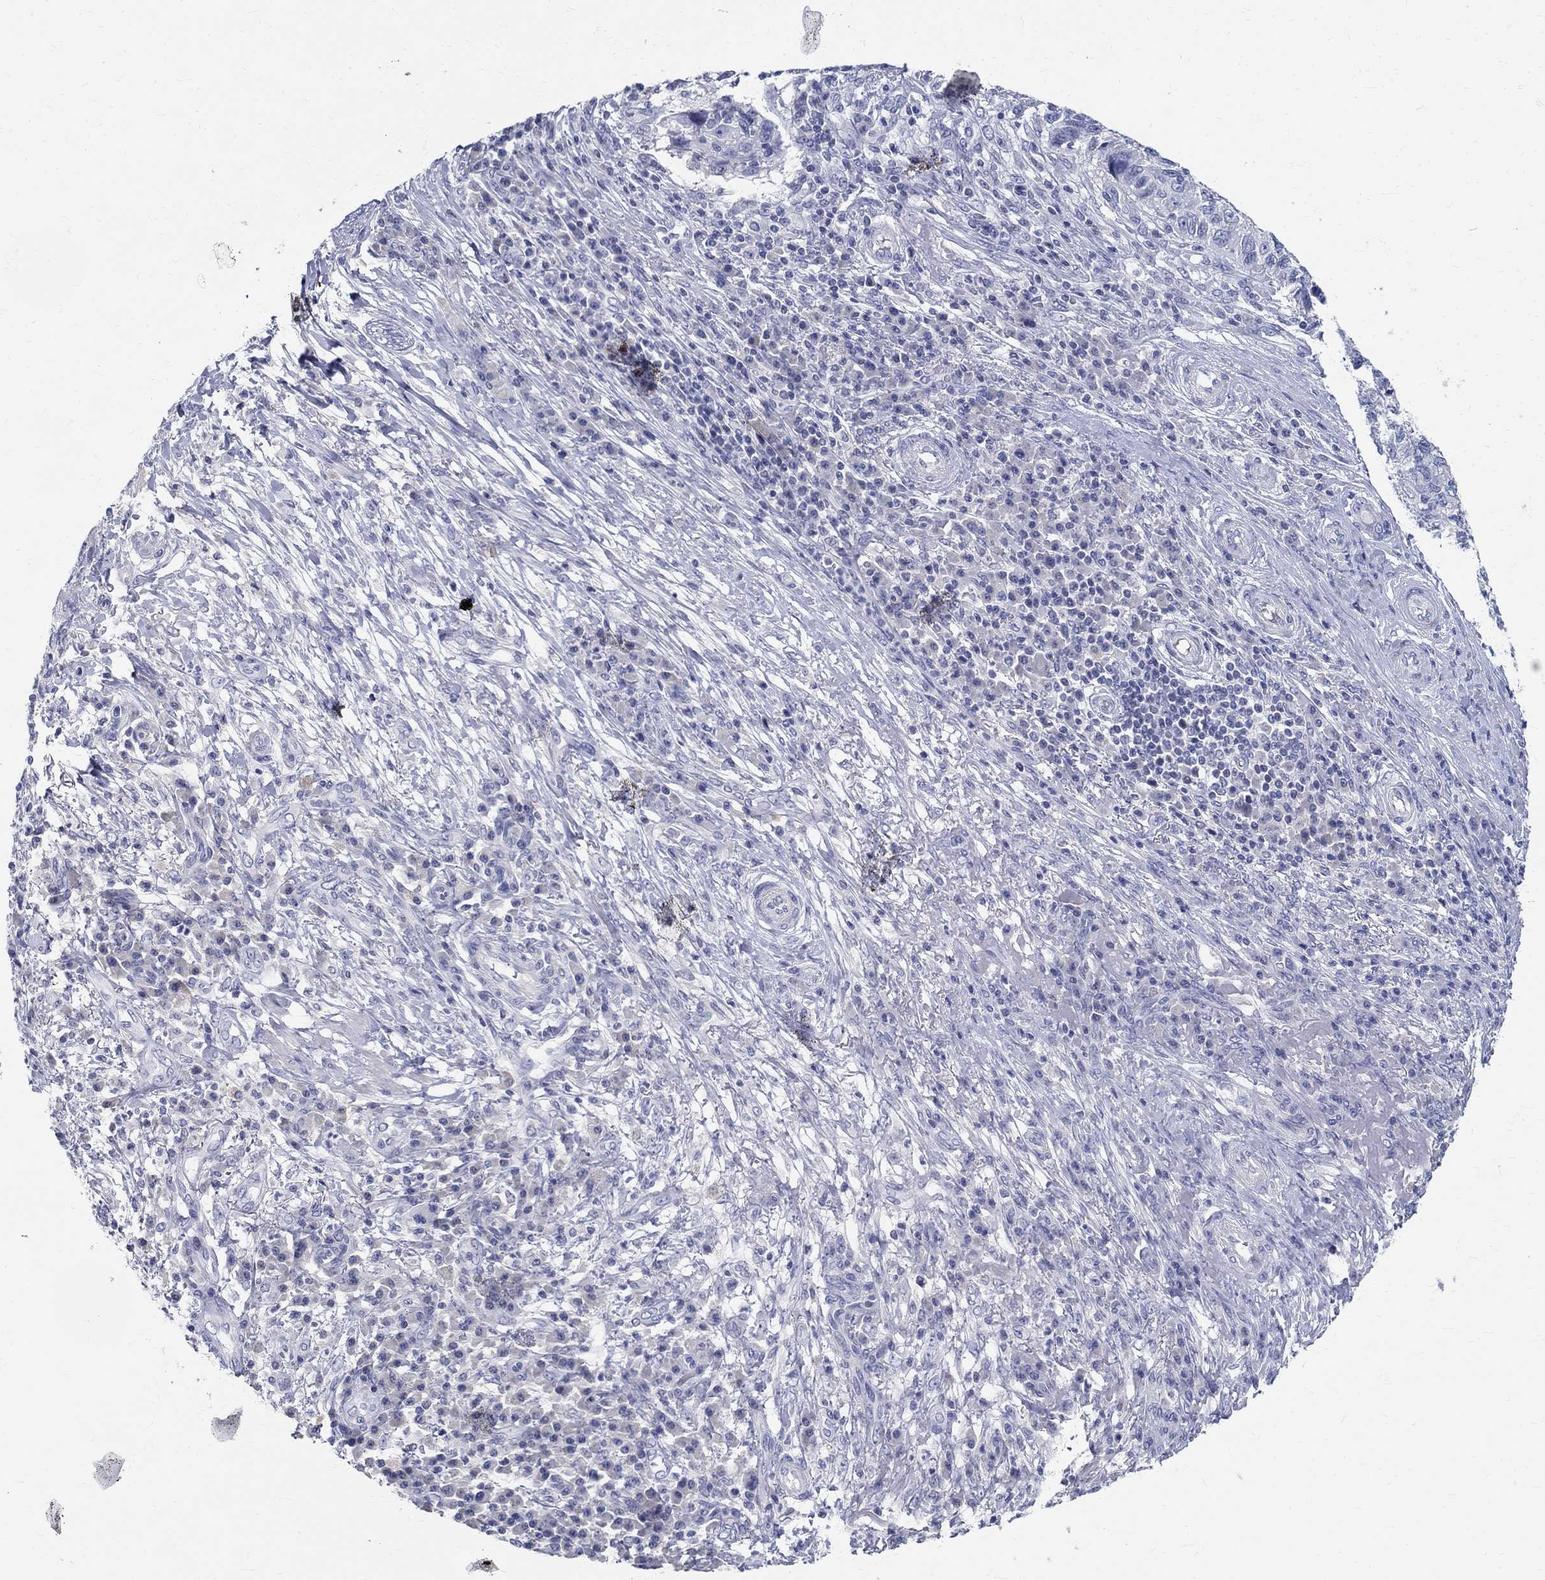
{"staining": {"intensity": "negative", "quantity": "none", "location": "none"}, "tissue": "skin cancer", "cell_type": "Tumor cells", "image_type": "cancer", "snomed": [{"axis": "morphology", "description": "Squamous cell carcinoma, NOS"}, {"axis": "topography", "description": "Skin"}], "caption": "IHC image of squamous cell carcinoma (skin) stained for a protein (brown), which exhibits no positivity in tumor cells. (Brightfield microscopy of DAB (3,3'-diaminobenzidine) immunohistochemistry (IHC) at high magnification).", "gene": "CETN1", "patient": {"sex": "male", "age": 92}}